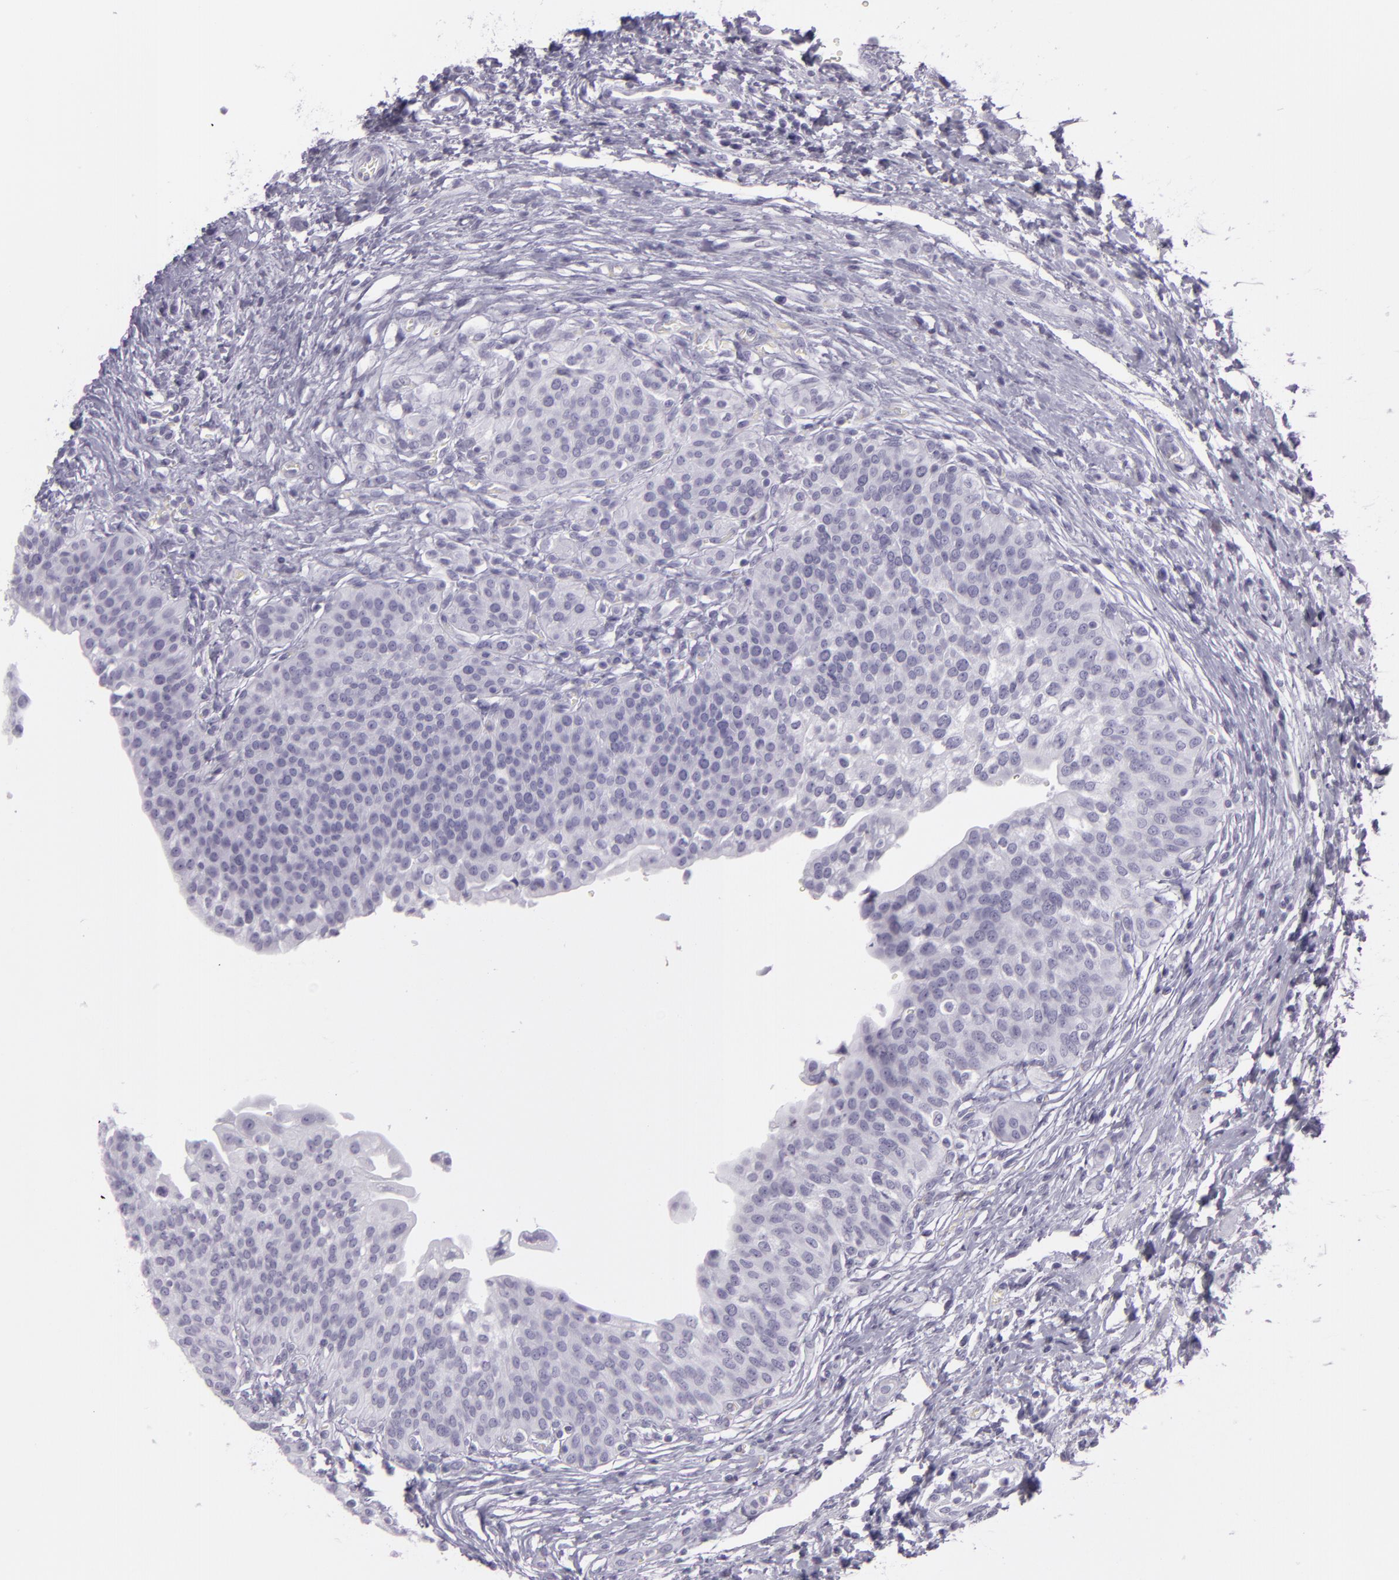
{"staining": {"intensity": "negative", "quantity": "none", "location": "none"}, "tissue": "urinary bladder", "cell_type": "Urothelial cells", "image_type": "normal", "snomed": [{"axis": "morphology", "description": "Normal tissue, NOS"}, {"axis": "topography", "description": "Smooth muscle"}, {"axis": "topography", "description": "Urinary bladder"}], "caption": "Urothelial cells show no significant protein expression in benign urinary bladder. (DAB (3,3'-diaminobenzidine) IHC with hematoxylin counter stain).", "gene": "MUC6", "patient": {"sex": "male", "age": 35}}